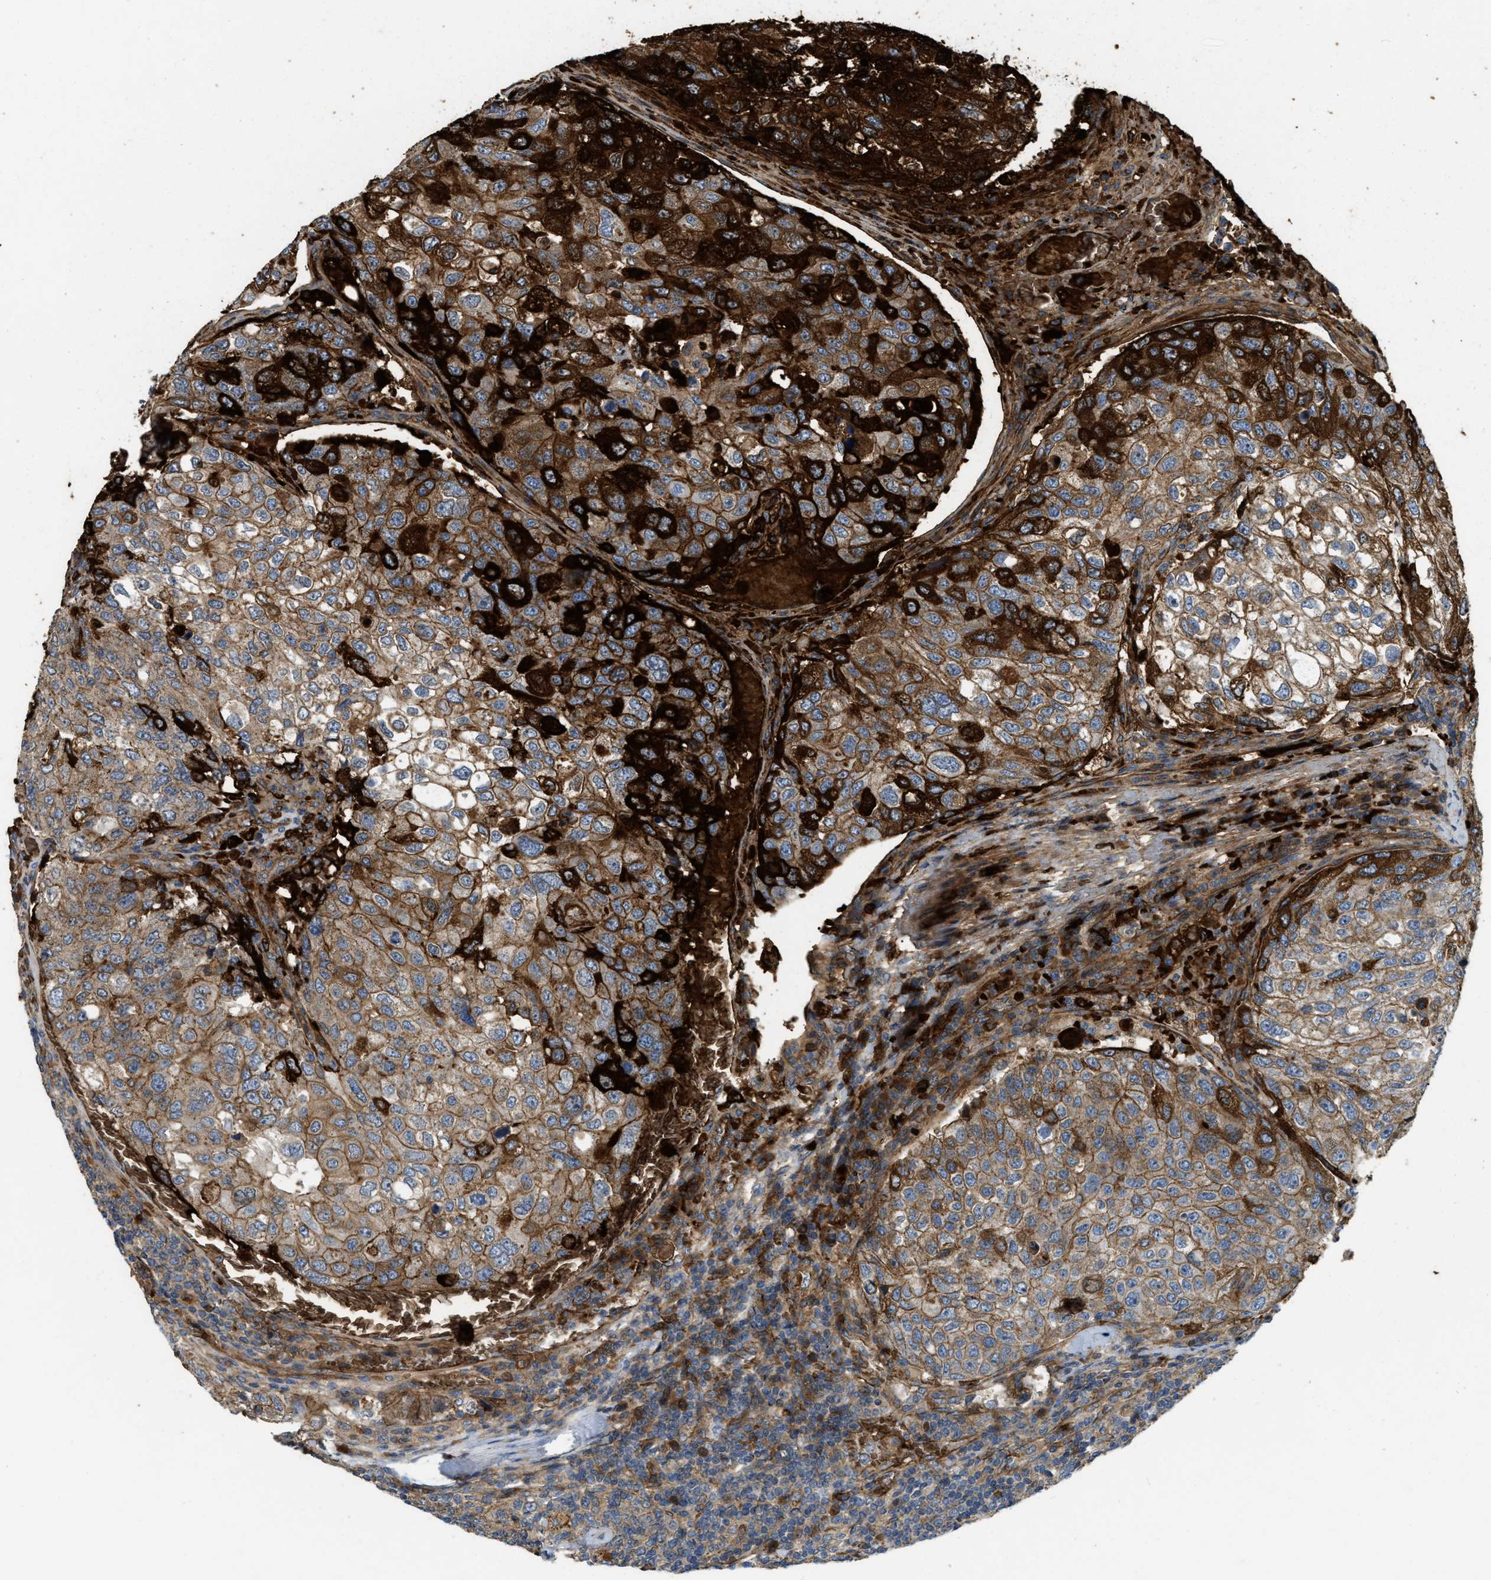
{"staining": {"intensity": "strong", "quantity": ">75%", "location": "cytoplasmic/membranous"}, "tissue": "urothelial cancer", "cell_type": "Tumor cells", "image_type": "cancer", "snomed": [{"axis": "morphology", "description": "Urothelial carcinoma, High grade"}, {"axis": "topography", "description": "Lymph node"}, {"axis": "topography", "description": "Urinary bladder"}], "caption": "Immunohistochemical staining of high-grade urothelial carcinoma reveals high levels of strong cytoplasmic/membranous protein staining in about >75% of tumor cells.", "gene": "ERC1", "patient": {"sex": "male", "age": 51}}